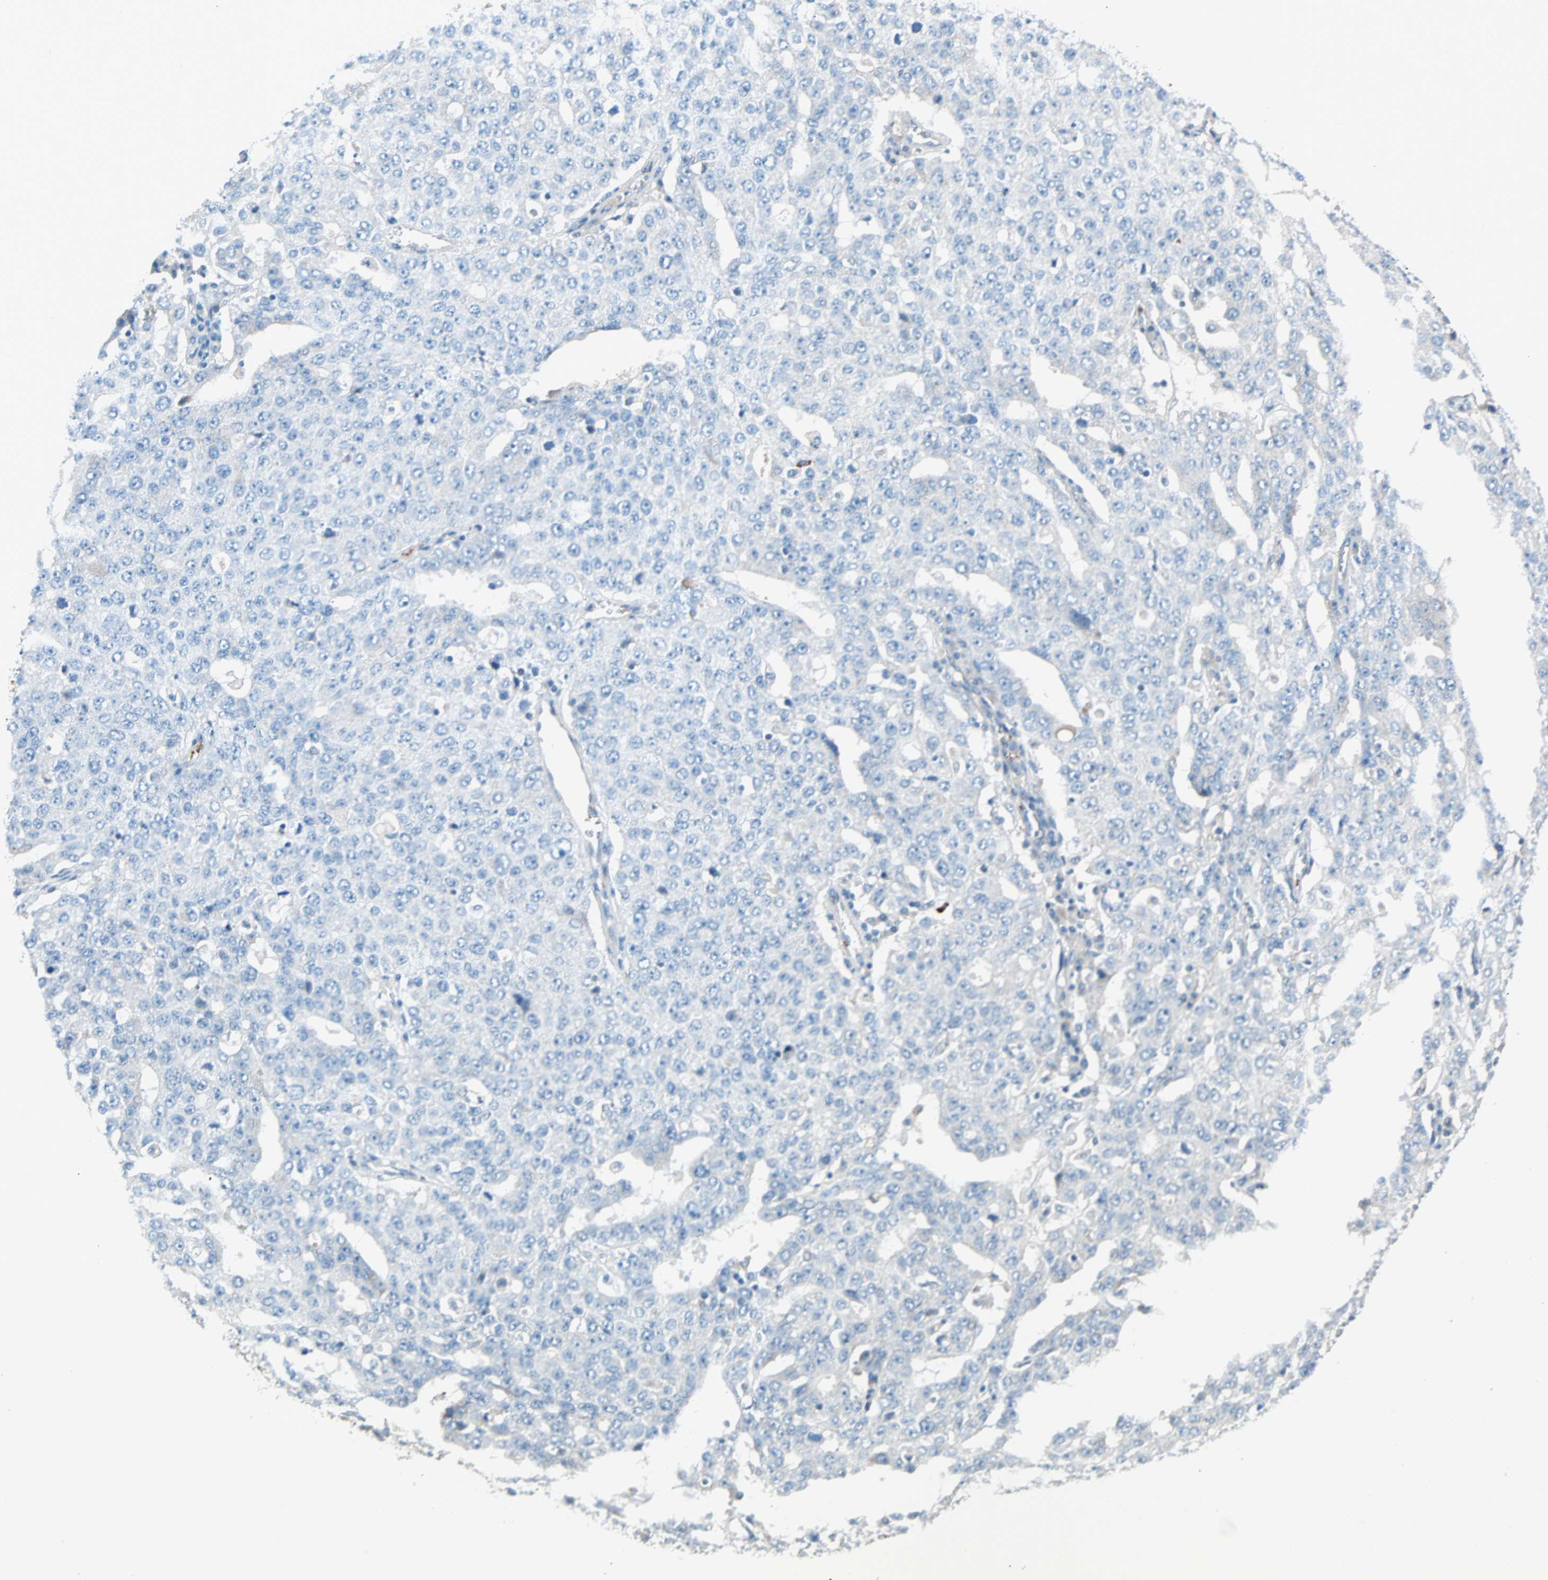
{"staining": {"intensity": "weak", "quantity": "25%-75%", "location": "cytoplasmic/membranous"}, "tissue": "ovarian cancer", "cell_type": "Tumor cells", "image_type": "cancer", "snomed": [{"axis": "morphology", "description": "Carcinoma, endometroid"}, {"axis": "topography", "description": "Ovary"}], "caption": "Tumor cells demonstrate low levels of weak cytoplasmic/membranous expression in approximately 25%-75% of cells in ovarian cancer. The staining was performed using DAB, with brown indicating positive protein expression. Nuclei are stained blue with hematoxylin.", "gene": "LY6G6F", "patient": {"sex": "female", "age": 62}}